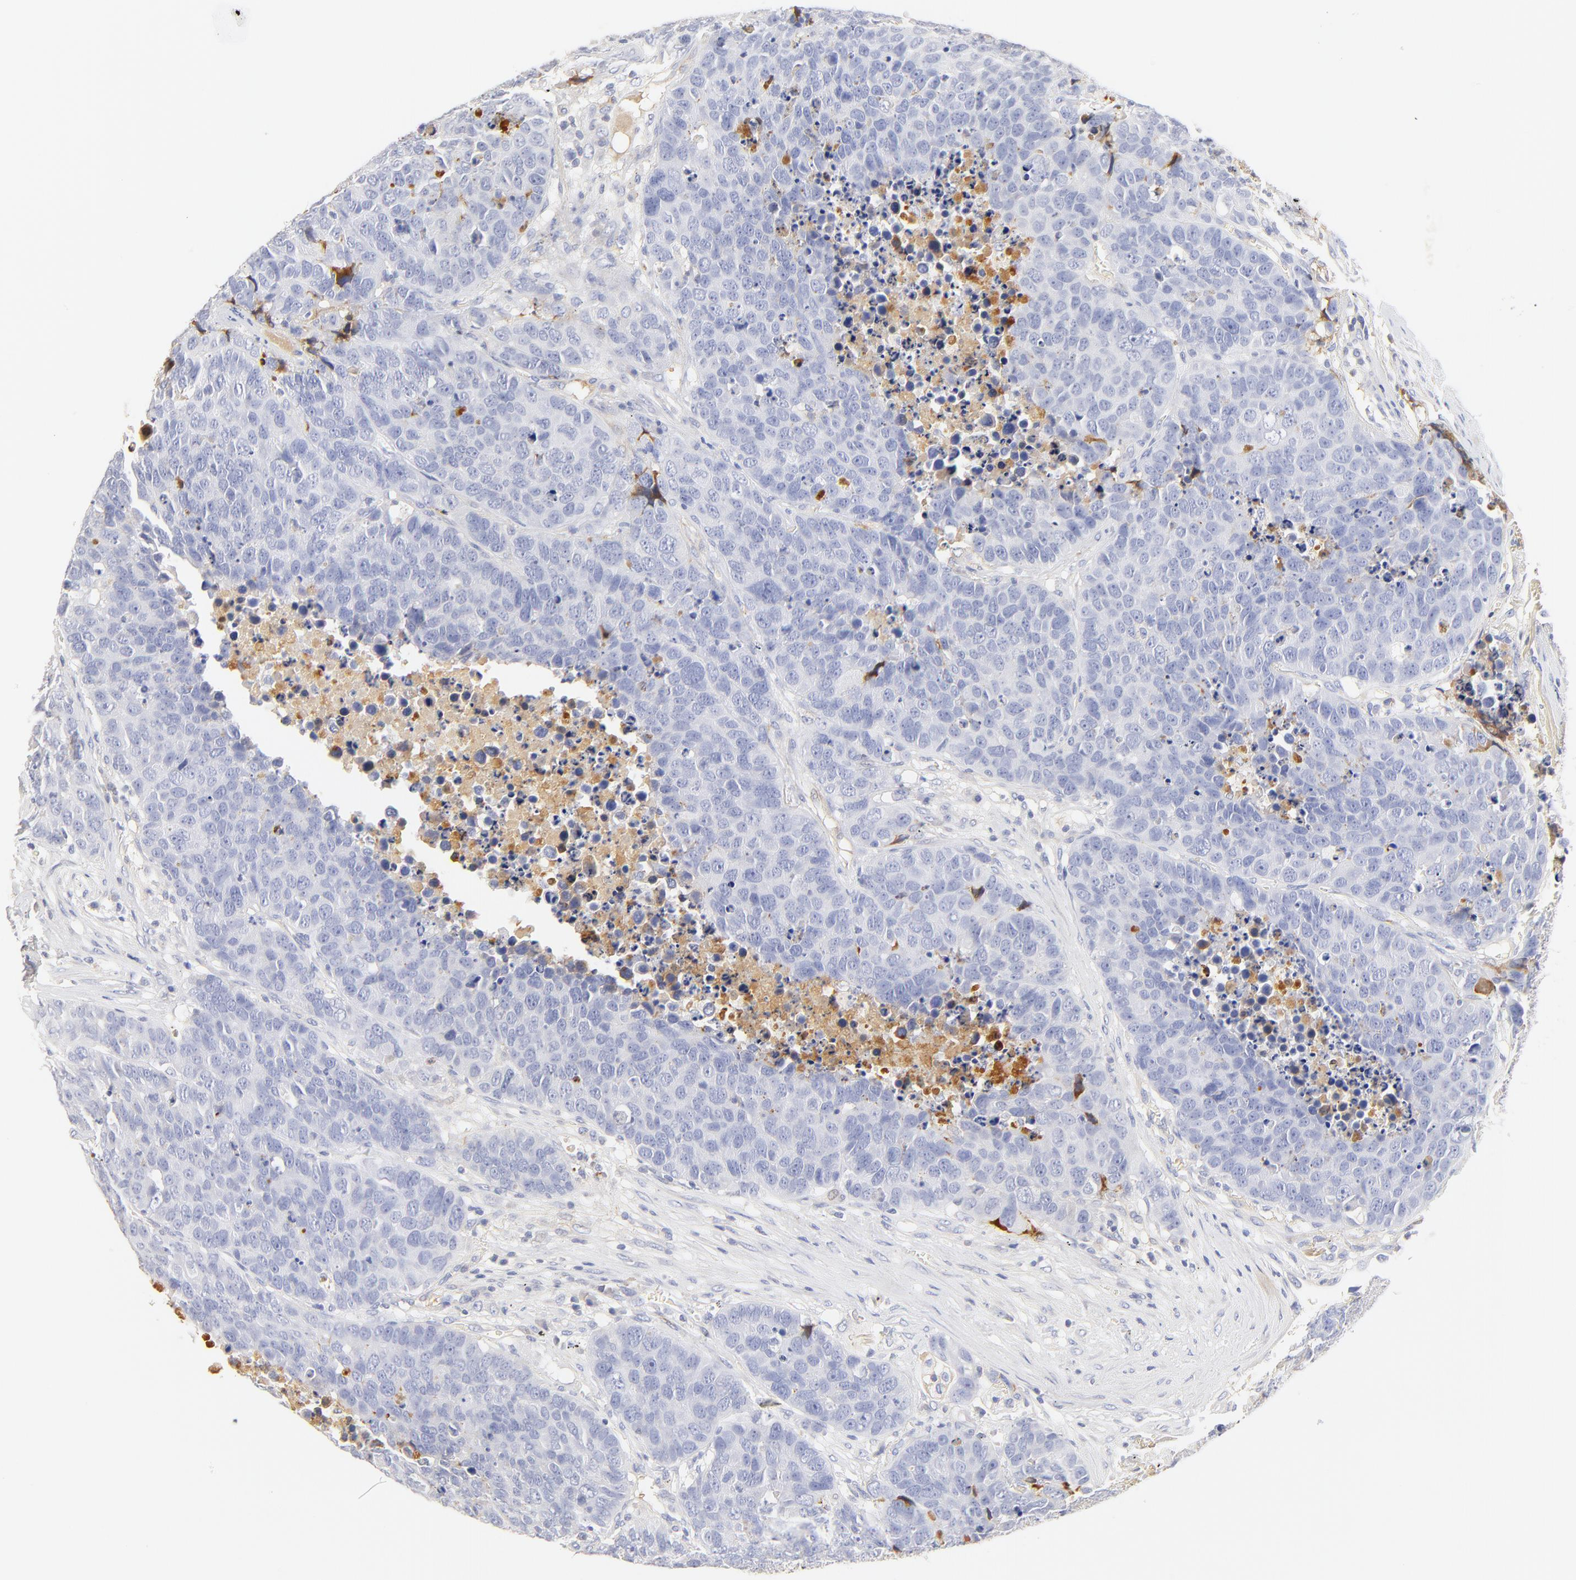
{"staining": {"intensity": "negative", "quantity": "none", "location": "none"}, "tissue": "carcinoid", "cell_type": "Tumor cells", "image_type": "cancer", "snomed": [{"axis": "morphology", "description": "Carcinoid, malignant, NOS"}, {"axis": "topography", "description": "Lung"}], "caption": "Immunohistochemistry (IHC) histopathology image of neoplastic tissue: carcinoid stained with DAB (3,3'-diaminobenzidine) shows no significant protein expression in tumor cells. (DAB immunohistochemistry (IHC) visualized using brightfield microscopy, high magnification).", "gene": "MDGA2", "patient": {"sex": "male", "age": 60}}